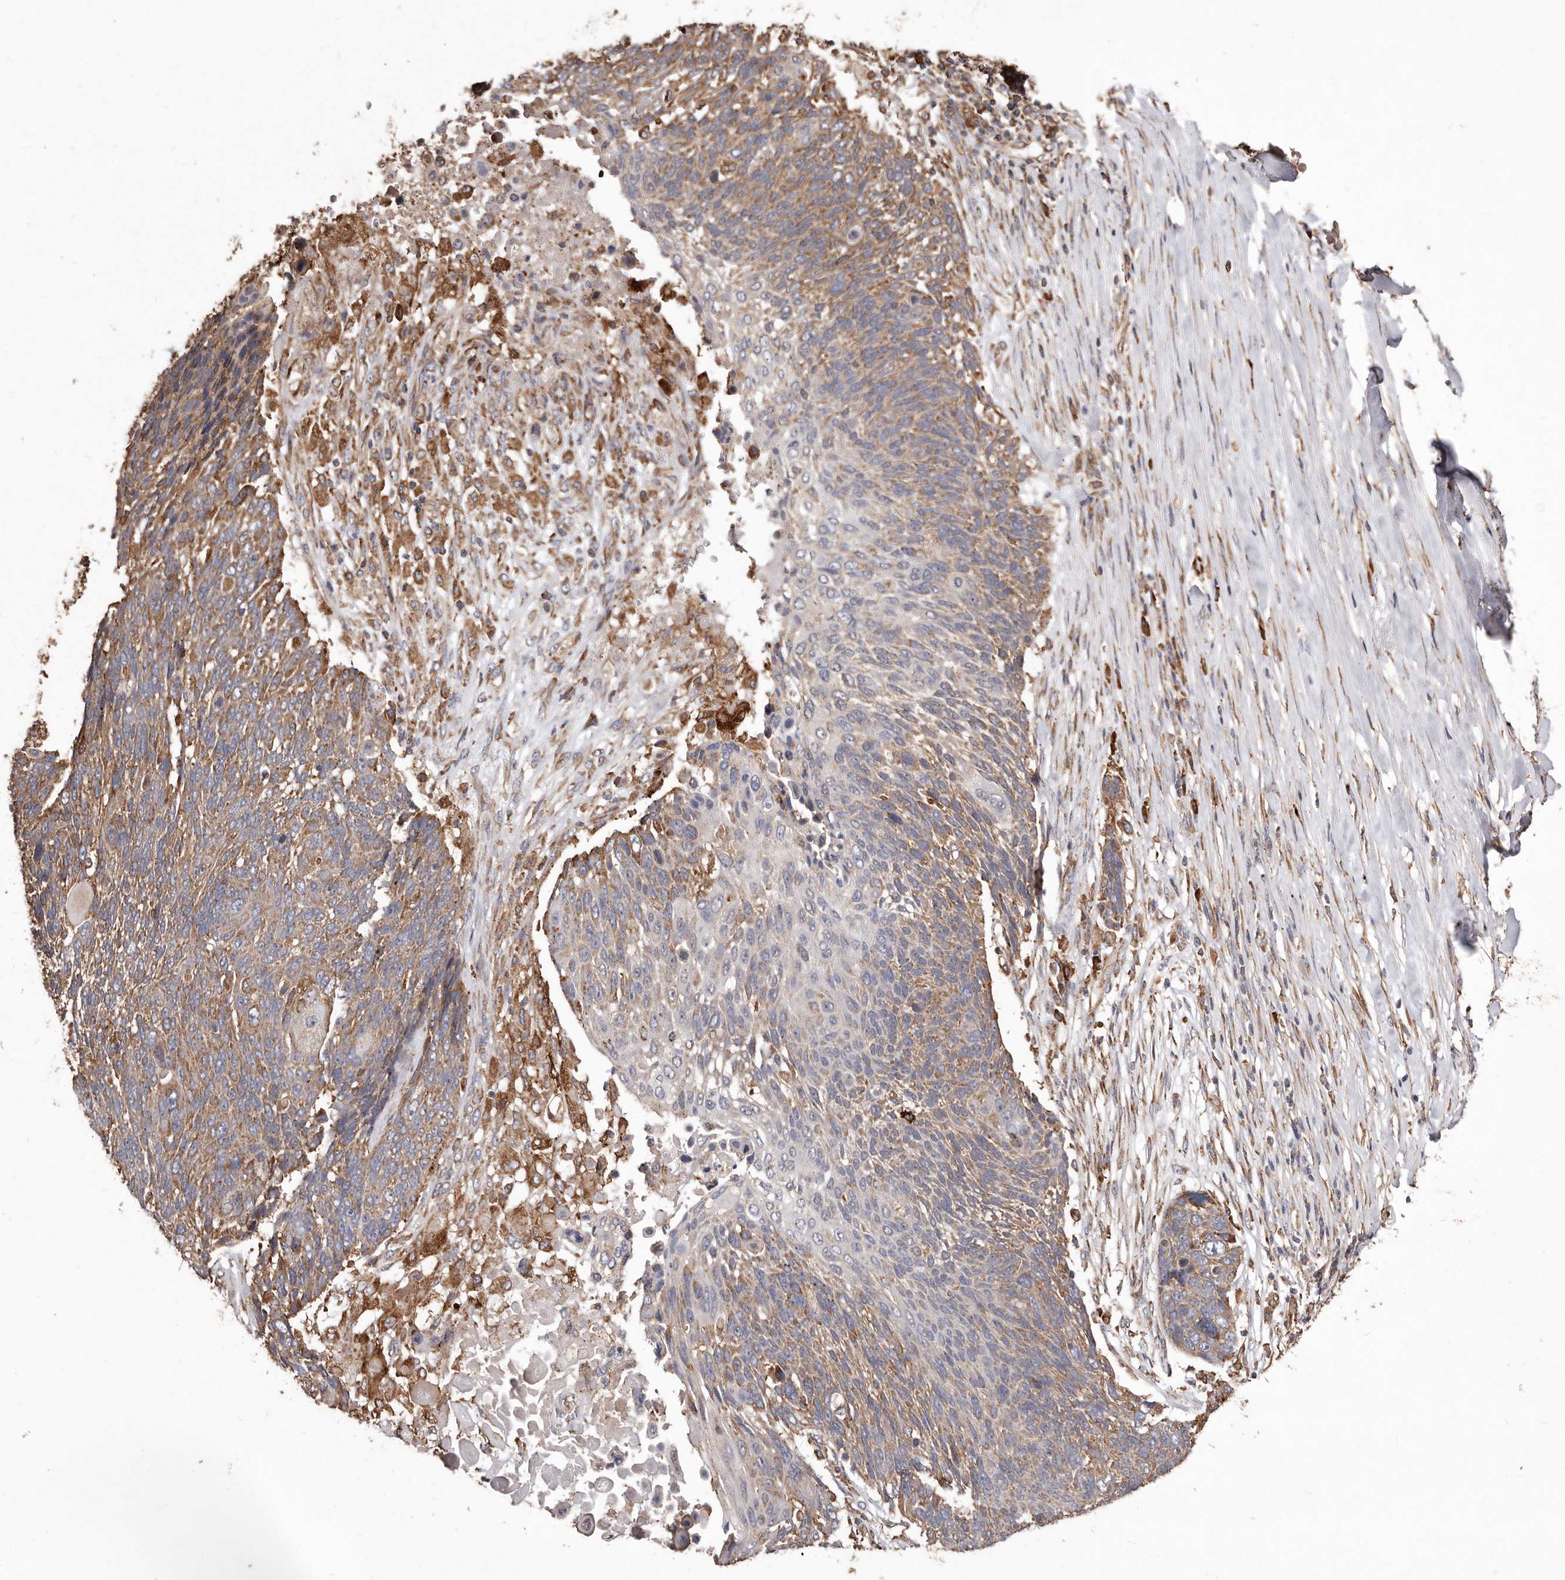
{"staining": {"intensity": "moderate", "quantity": "25%-75%", "location": "cytoplasmic/membranous"}, "tissue": "lung cancer", "cell_type": "Tumor cells", "image_type": "cancer", "snomed": [{"axis": "morphology", "description": "Squamous cell carcinoma, NOS"}, {"axis": "topography", "description": "Lung"}], "caption": "Brown immunohistochemical staining in human lung squamous cell carcinoma demonstrates moderate cytoplasmic/membranous expression in approximately 25%-75% of tumor cells.", "gene": "STEAP2", "patient": {"sex": "male", "age": 66}}